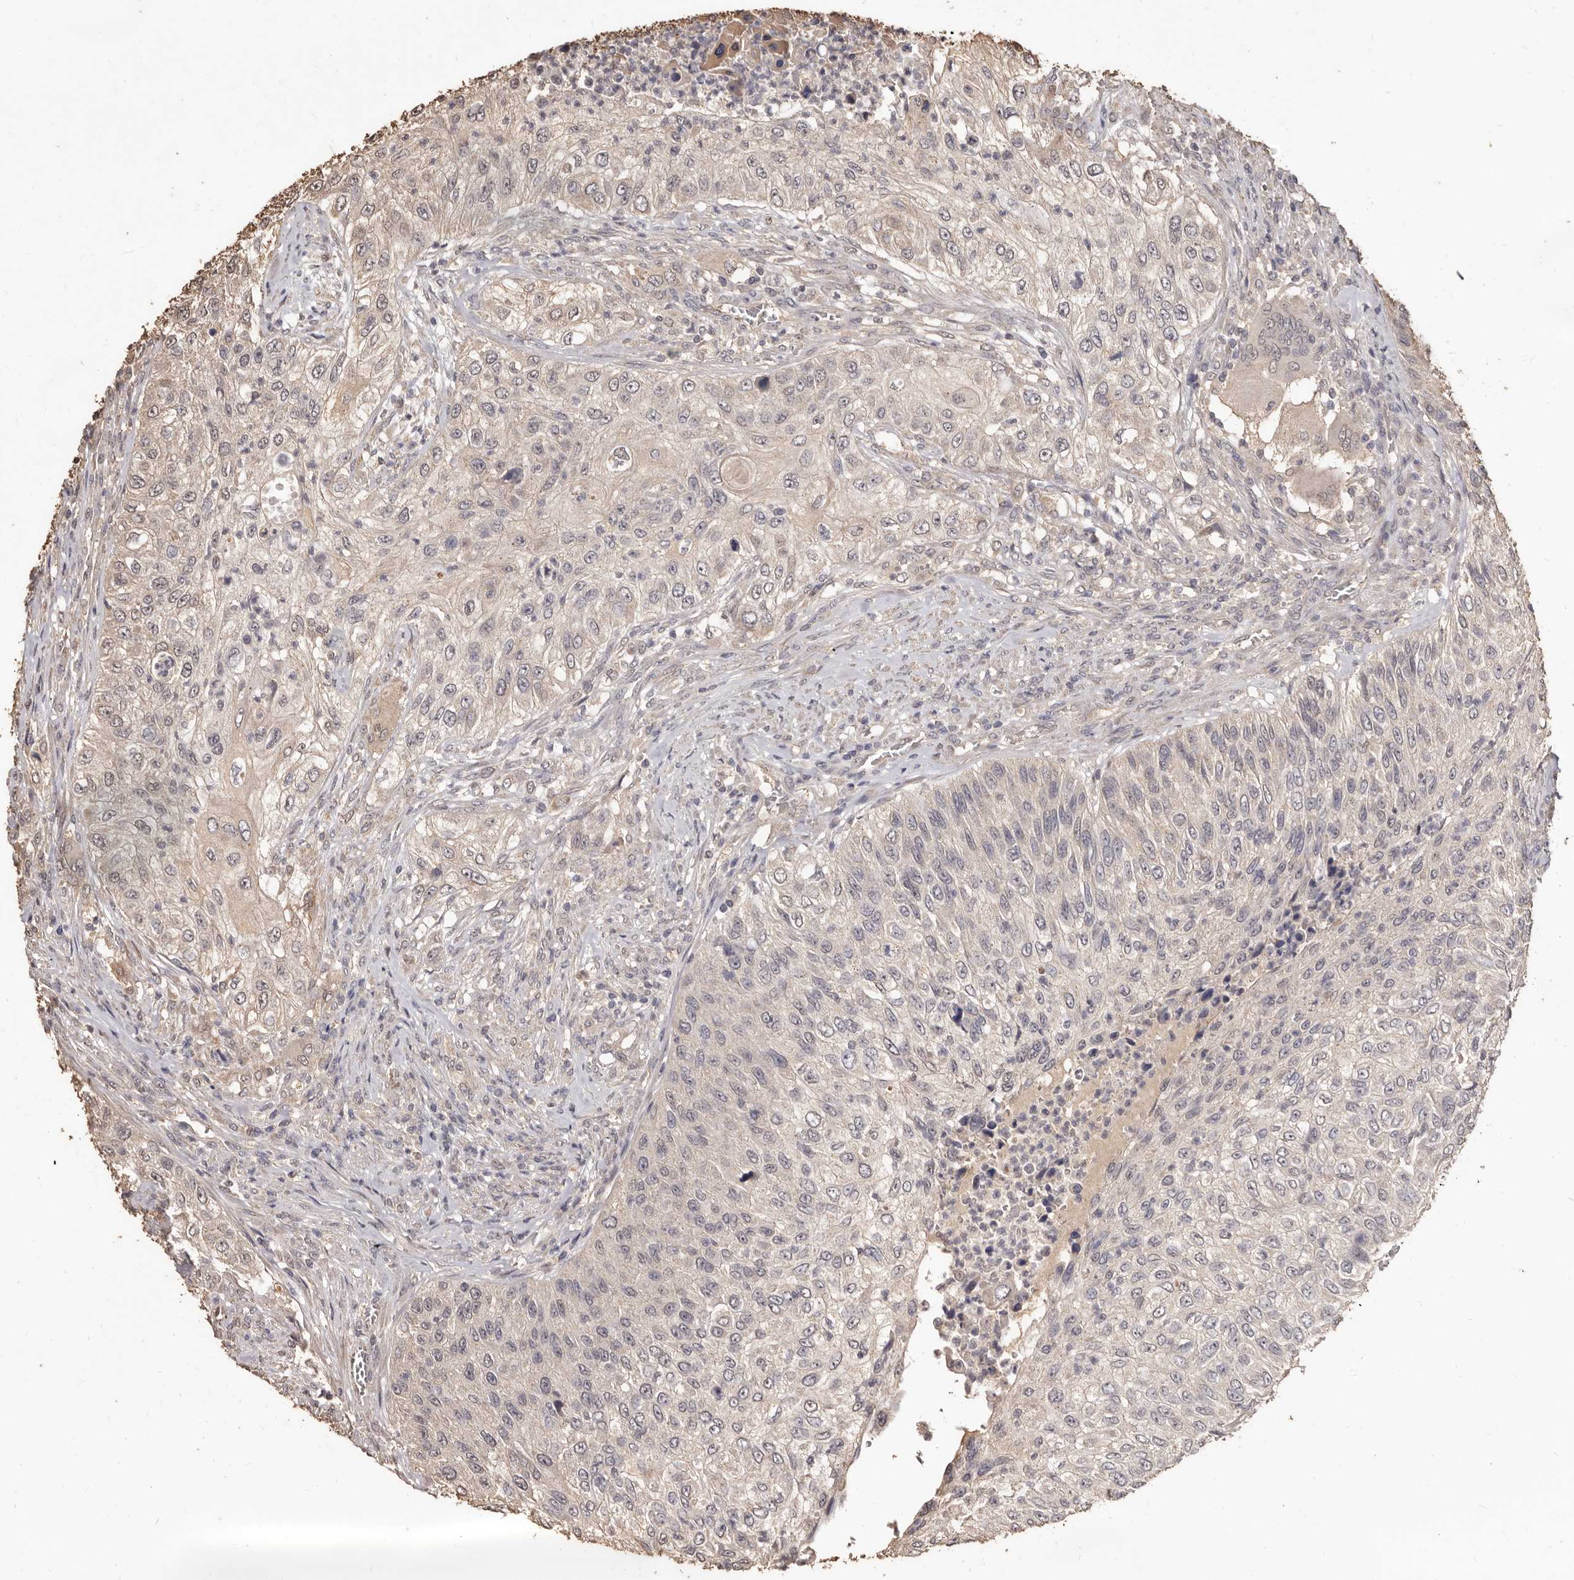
{"staining": {"intensity": "weak", "quantity": "<25%", "location": "cytoplasmic/membranous"}, "tissue": "urothelial cancer", "cell_type": "Tumor cells", "image_type": "cancer", "snomed": [{"axis": "morphology", "description": "Urothelial carcinoma, High grade"}, {"axis": "topography", "description": "Urinary bladder"}], "caption": "Human urothelial carcinoma (high-grade) stained for a protein using IHC displays no expression in tumor cells.", "gene": "INAVA", "patient": {"sex": "female", "age": 60}}